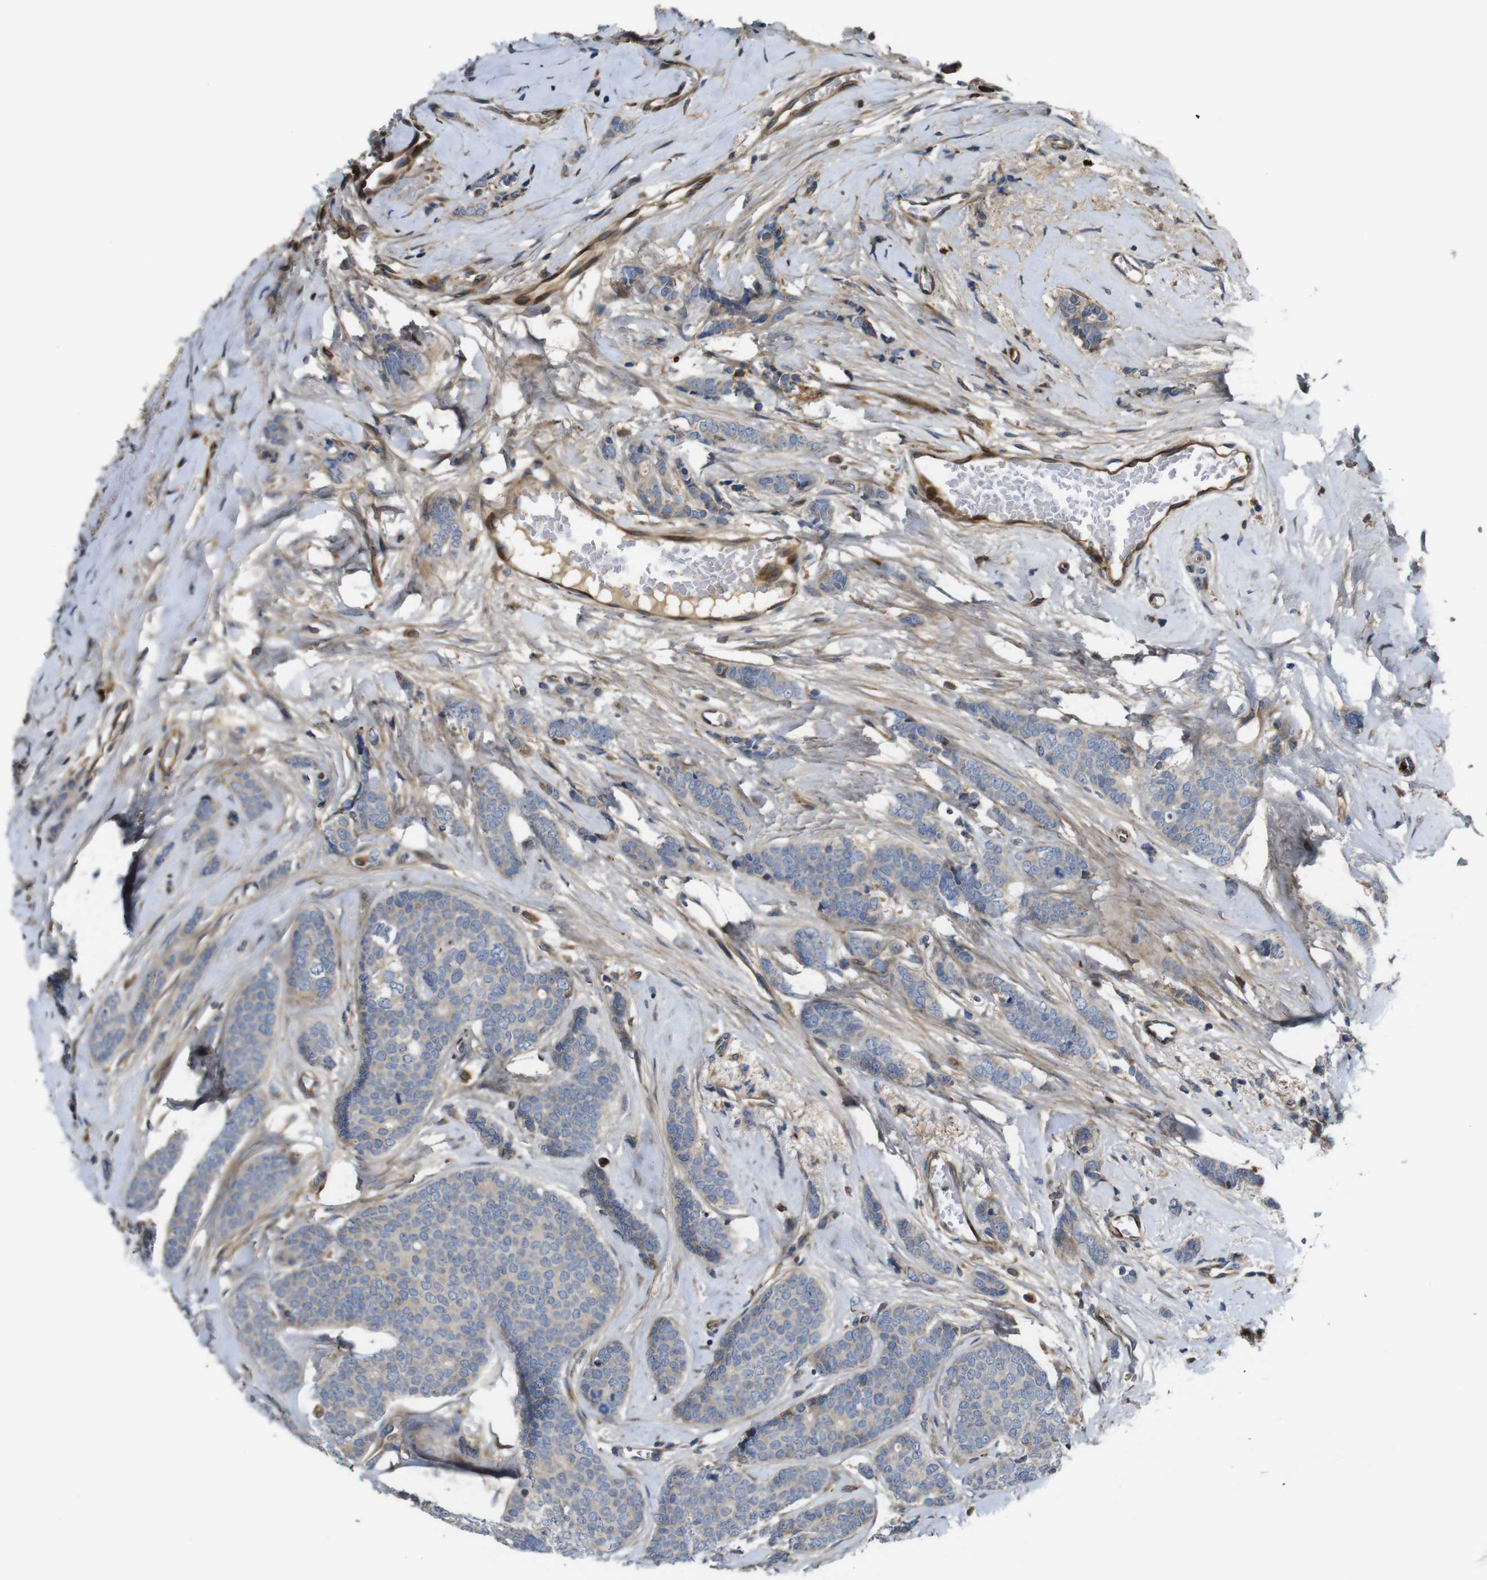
{"staining": {"intensity": "weak", "quantity": ">75%", "location": "cytoplasmic/membranous"}, "tissue": "breast cancer", "cell_type": "Tumor cells", "image_type": "cancer", "snomed": [{"axis": "morphology", "description": "Lobular carcinoma"}, {"axis": "topography", "description": "Skin"}, {"axis": "topography", "description": "Breast"}], "caption": "Immunohistochemistry (IHC) (DAB) staining of human breast cancer displays weak cytoplasmic/membranous protein staining in approximately >75% of tumor cells.", "gene": "UBE2G2", "patient": {"sex": "female", "age": 46}}